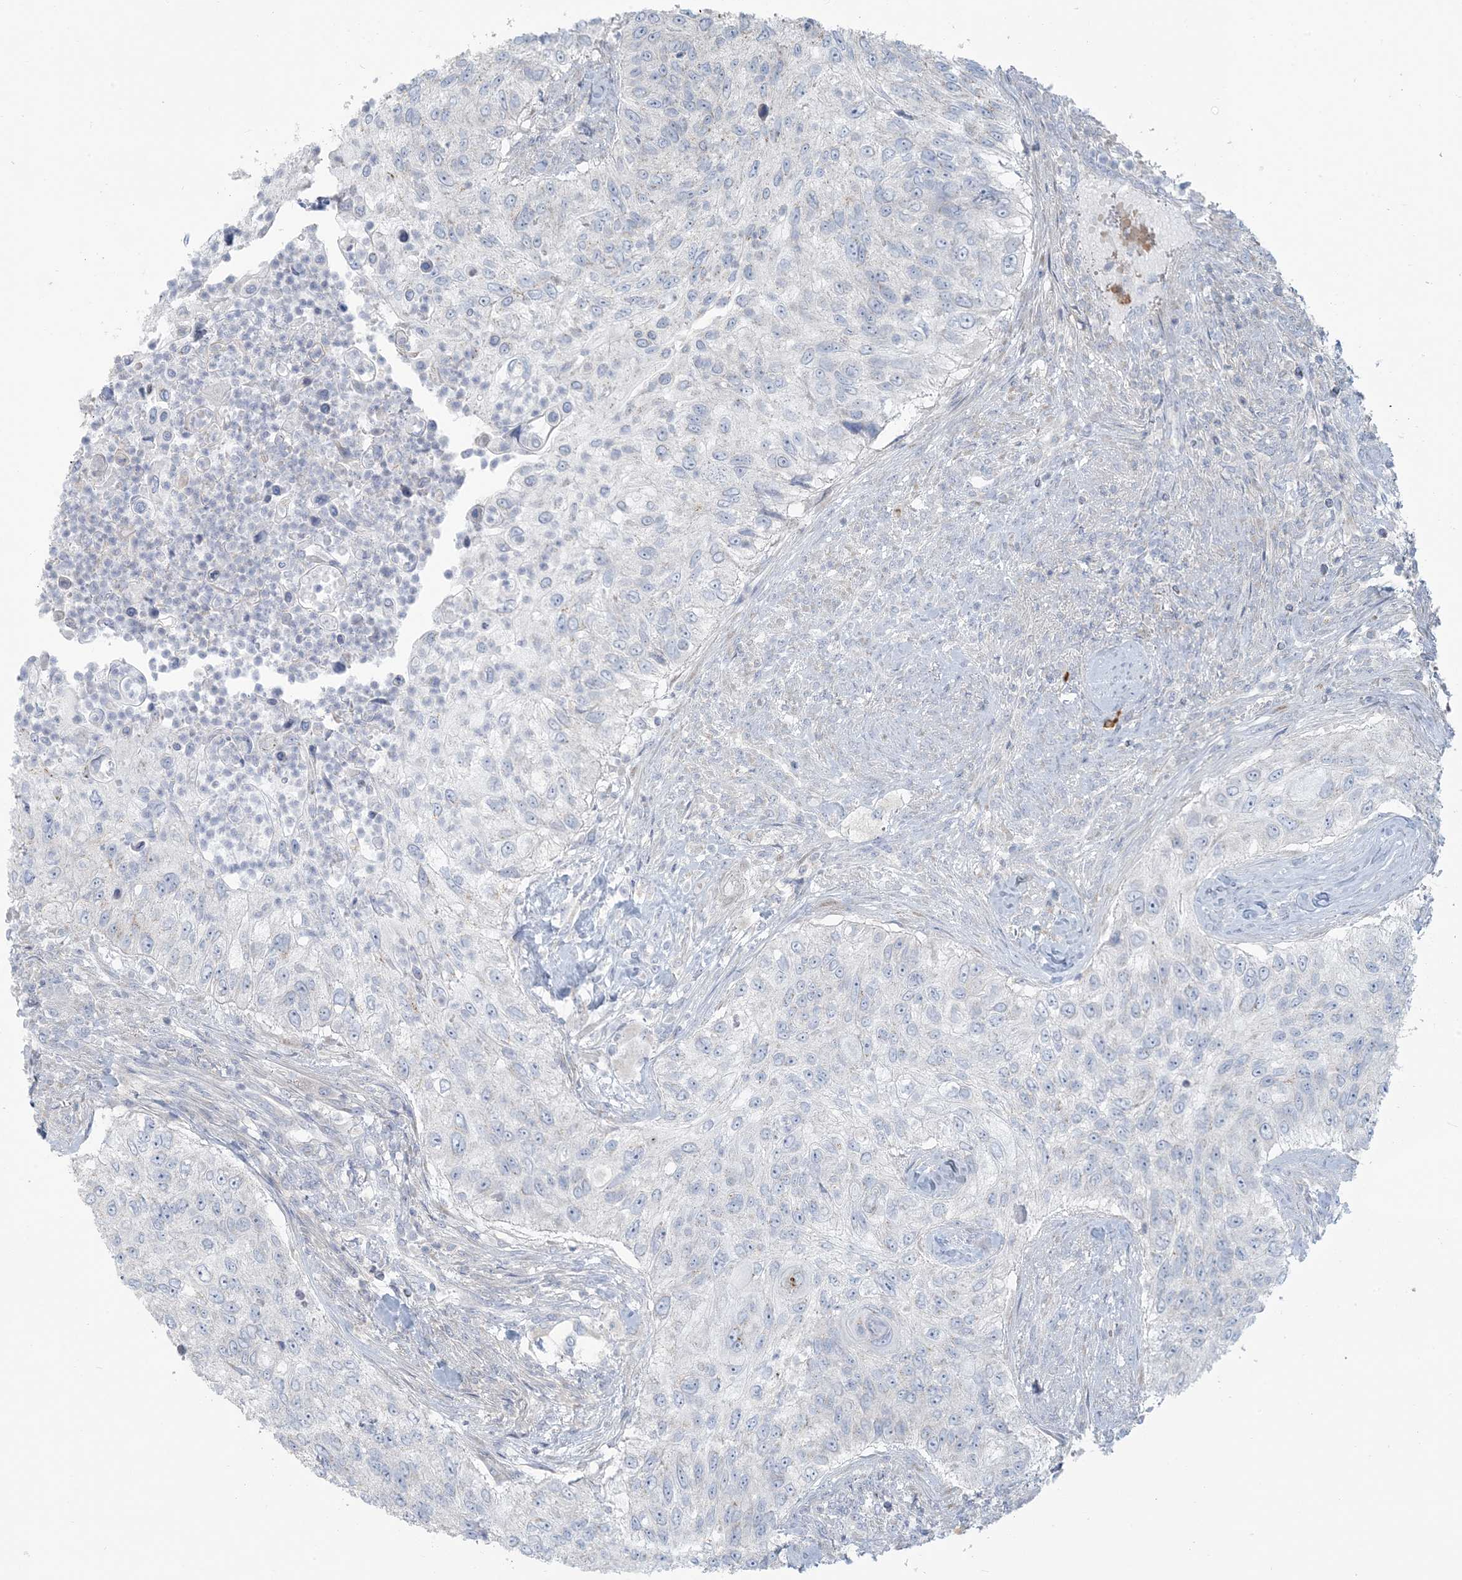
{"staining": {"intensity": "negative", "quantity": "none", "location": "none"}, "tissue": "urothelial cancer", "cell_type": "Tumor cells", "image_type": "cancer", "snomed": [{"axis": "morphology", "description": "Urothelial carcinoma, High grade"}, {"axis": "topography", "description": "Urinary bladder"}], "caption": "High magnification brightfield microscopy of urothelial cancer stained with DAB (brown) and counterstained with hematoxylin (blue): tumor cells show no significant positivity.", "gene": "SCML1", "patient": {"sex": "female", "age": 60}}